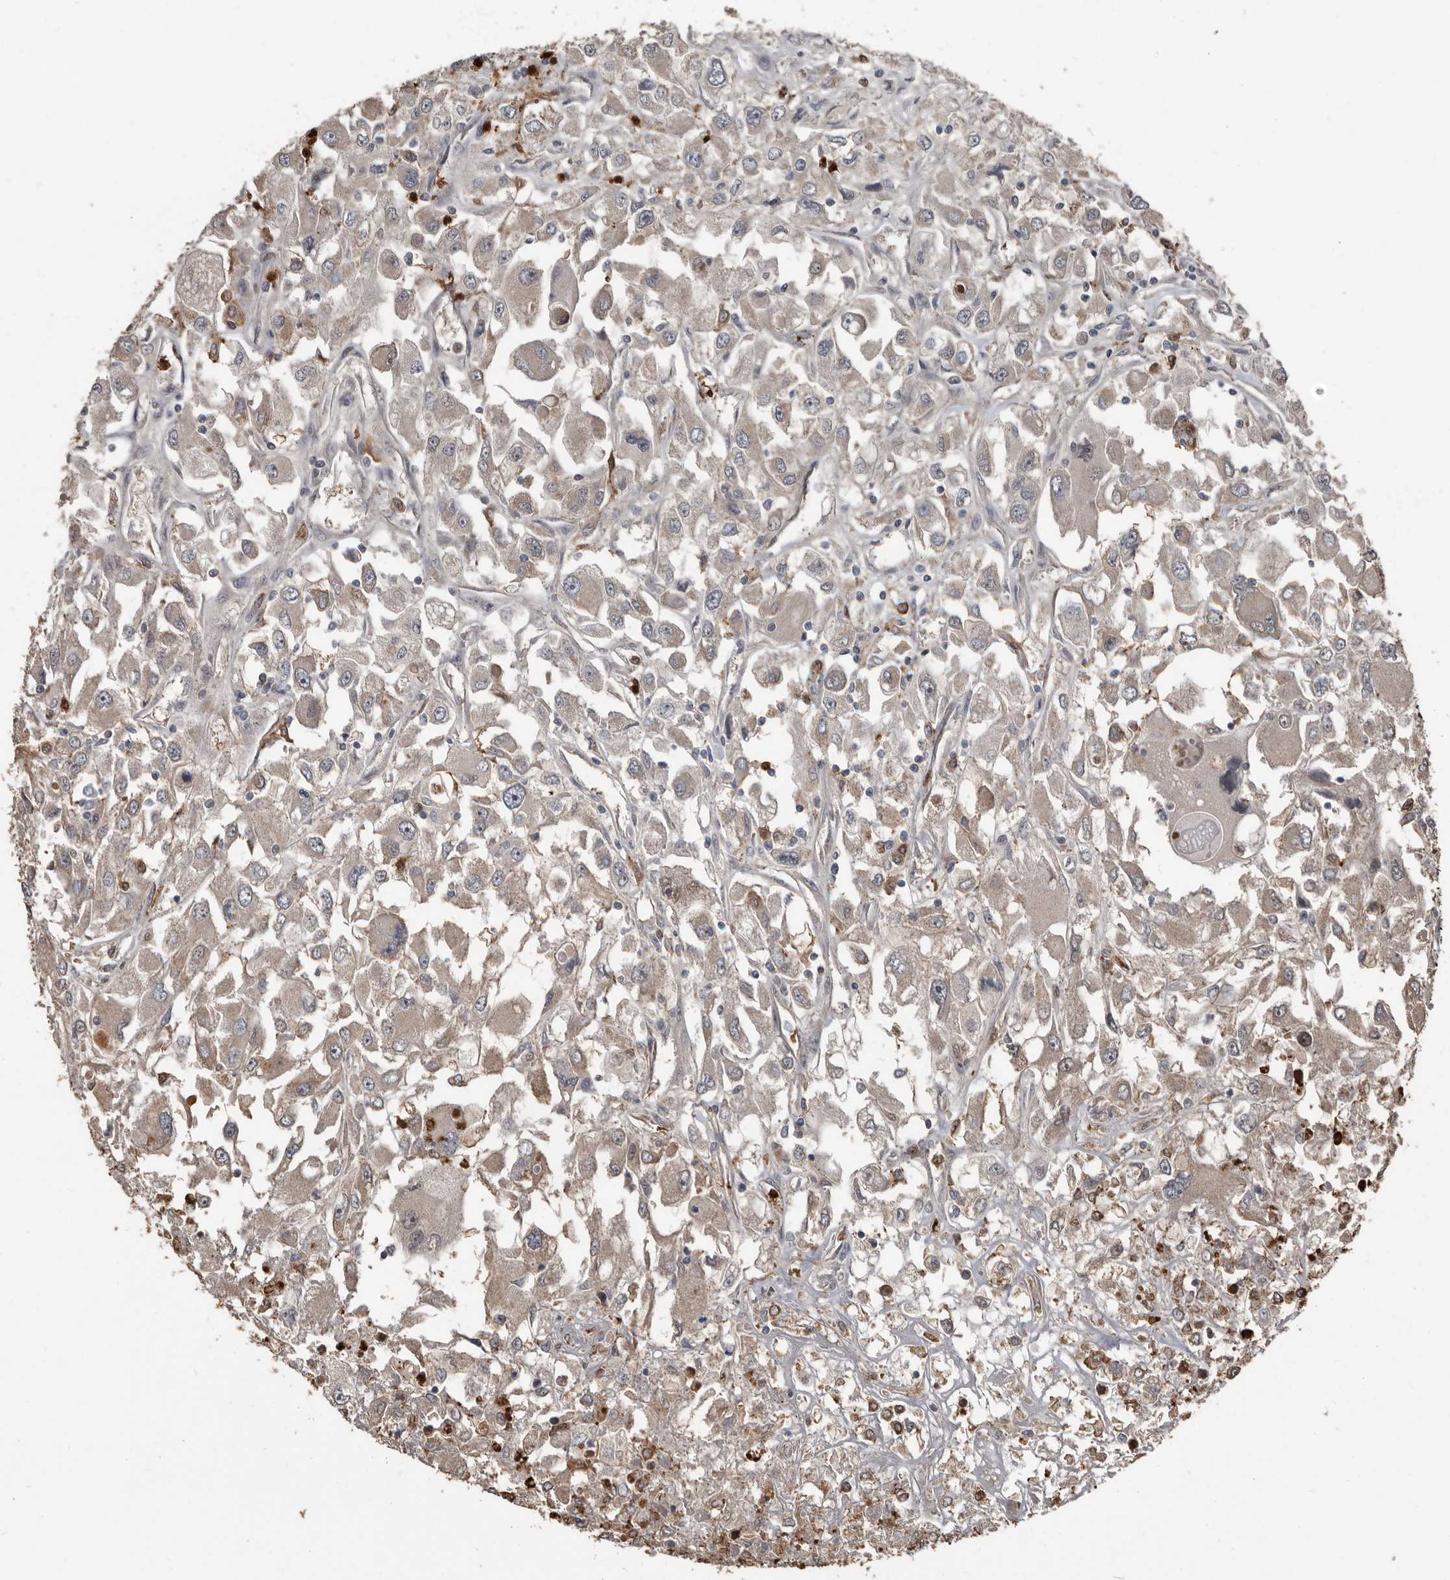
{"staining": {"intensity": "weak", "quantity": "<25%", "location": "cytoplasmic/membranous"}, "tissue": "renal cancer", "cell_type": "Tumor cells", "image_type": "cancer", "snomed": [{"axis": "morphology", "description": "Adenocarcinoma, NOS"}, {"axis": "topography", "description": "Kidney"}], "caption": "A micrograph of renal cancer (adenocarcinoma) stained for a protein exhibits no brown staining in tumor cells.", "gene": "FSBP", "patient": {"sex": "female", "age": 52}}